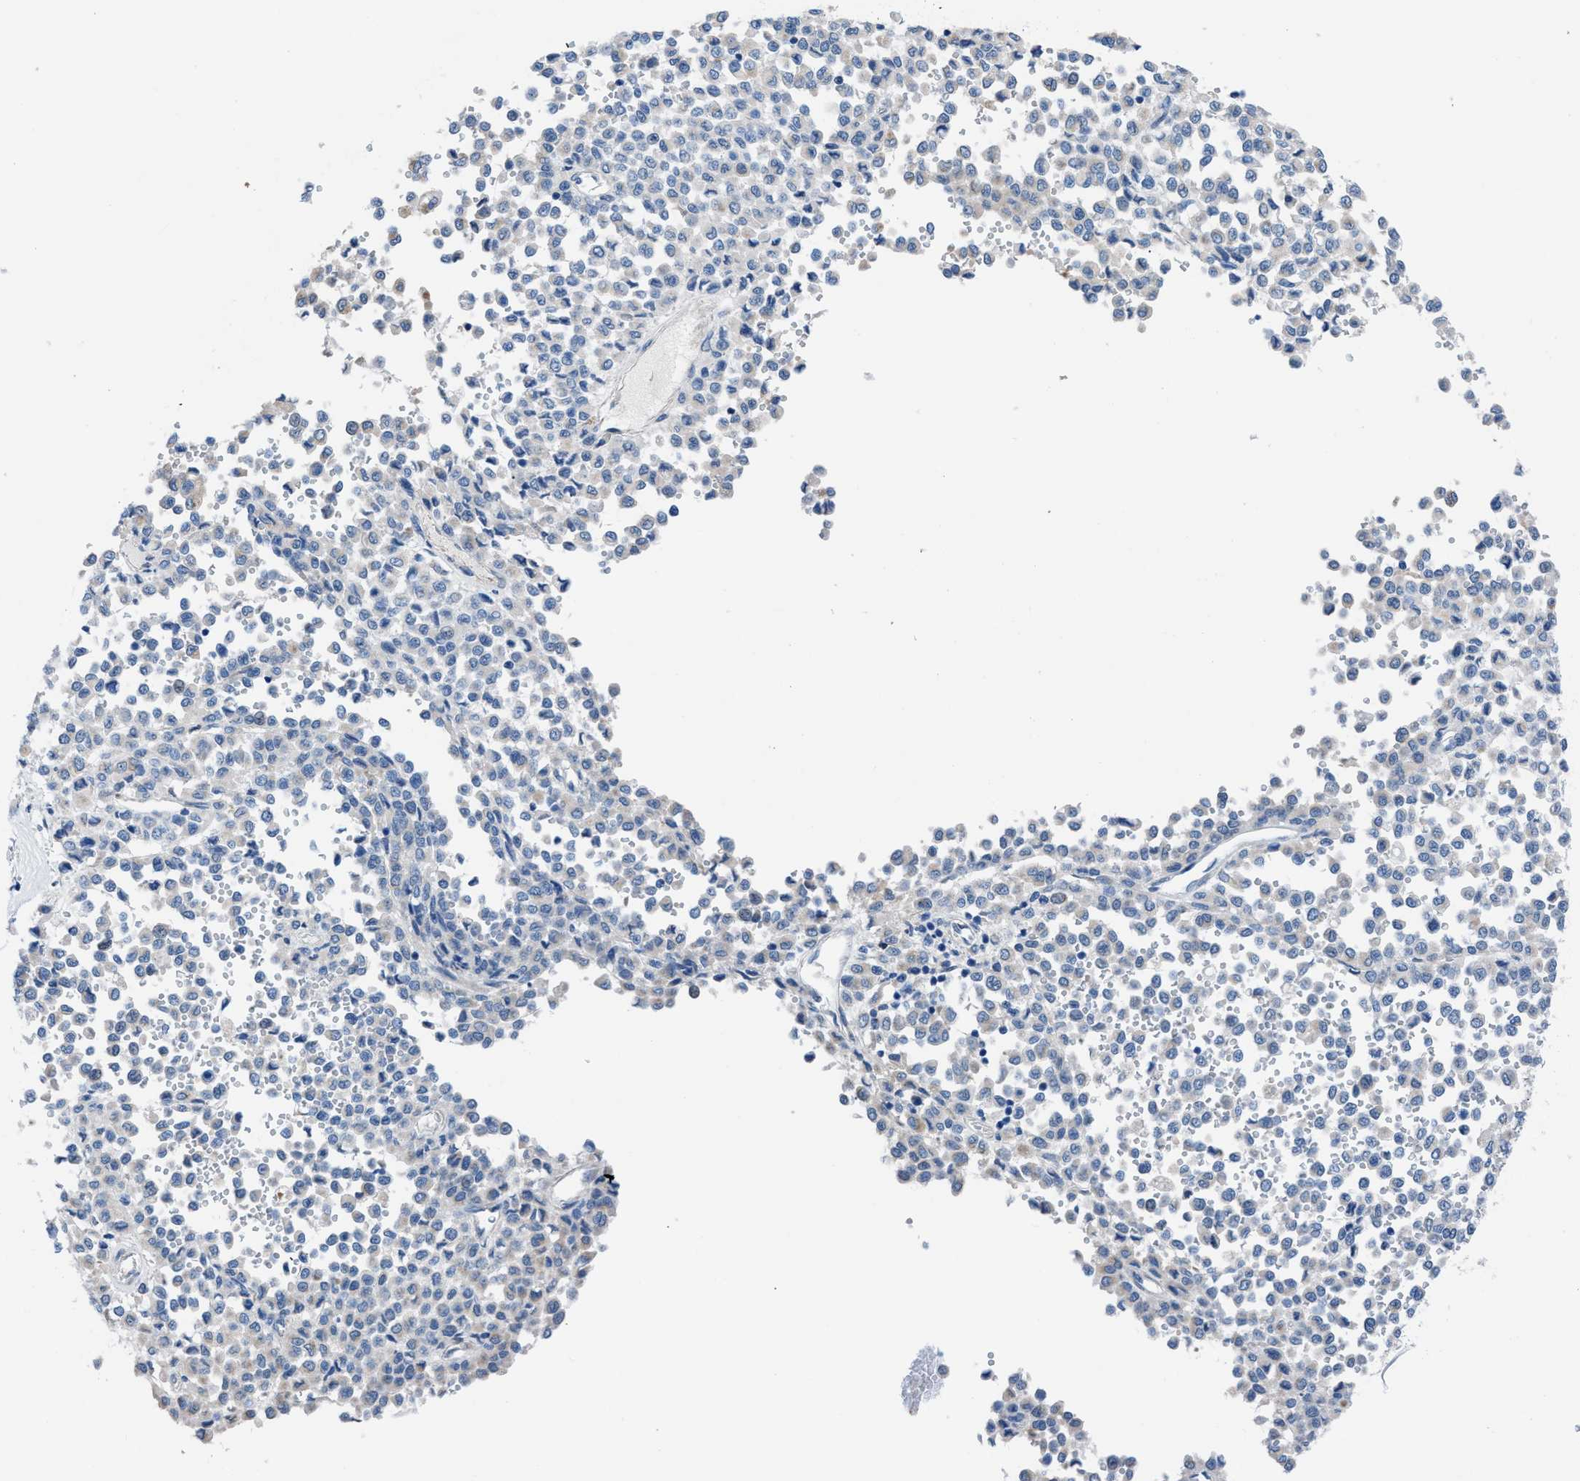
{"staining": {"intensity": "negative", "quantity": "none", "location": "none"}, "tissue": "melanoma", "cell_type": "Tumor cells", "image_type": "cancer", "snomed": [{"axis": "morphology", "description": "Malignant melanoma, Metastatic site"}, {"axis": "topography", "description": "Pancreas"}], "caption": "Immunohistochemistry photomicrograph of neoplastic tissue: melanoma stained with DAB (3,3'-diaminobenzidine) demonstrates no significant protein expression in tumor cells.", "gene": "ITPR1", "patient": {"sex": "female", "age": 30}}